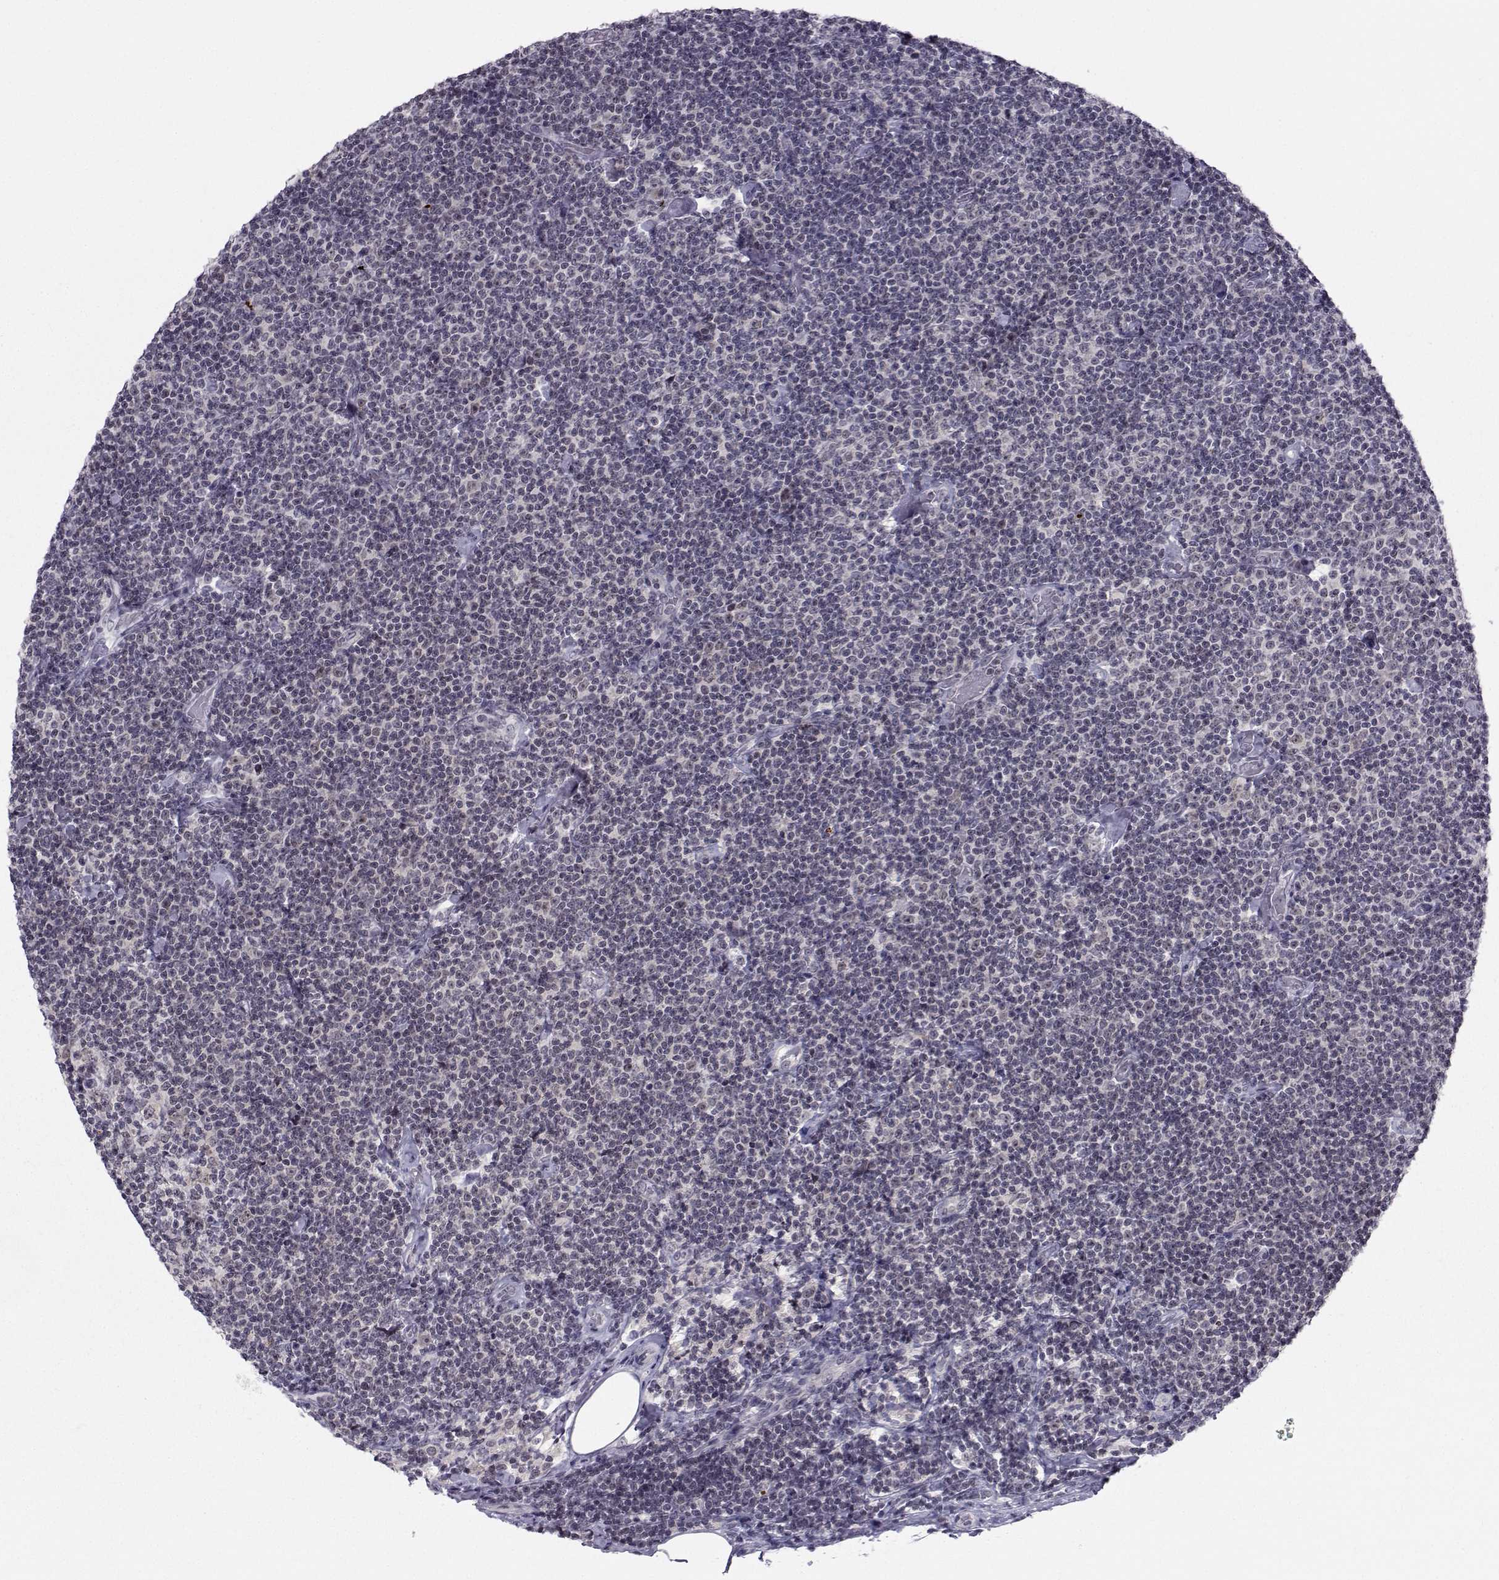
{"staining": {"intensity": "negative", "quantity": "none", "location": "none"}, "tissue": "lymphoma", "cell_type": "Tumor cells", "image_type": "cancer", "snomed": [{"axis": "morphology", "description": "Malignant lymphoma, non-Hodgkin's type, Low grade"}, {"axis": "topography", "description": "Lymph node"}], "caption": "Tumor cells show no significant protein expression in lymphoma. (DAB IHC, high magnification).", "gene": "MARCHF4", "patient": {"sex": "male", "age": 81}}